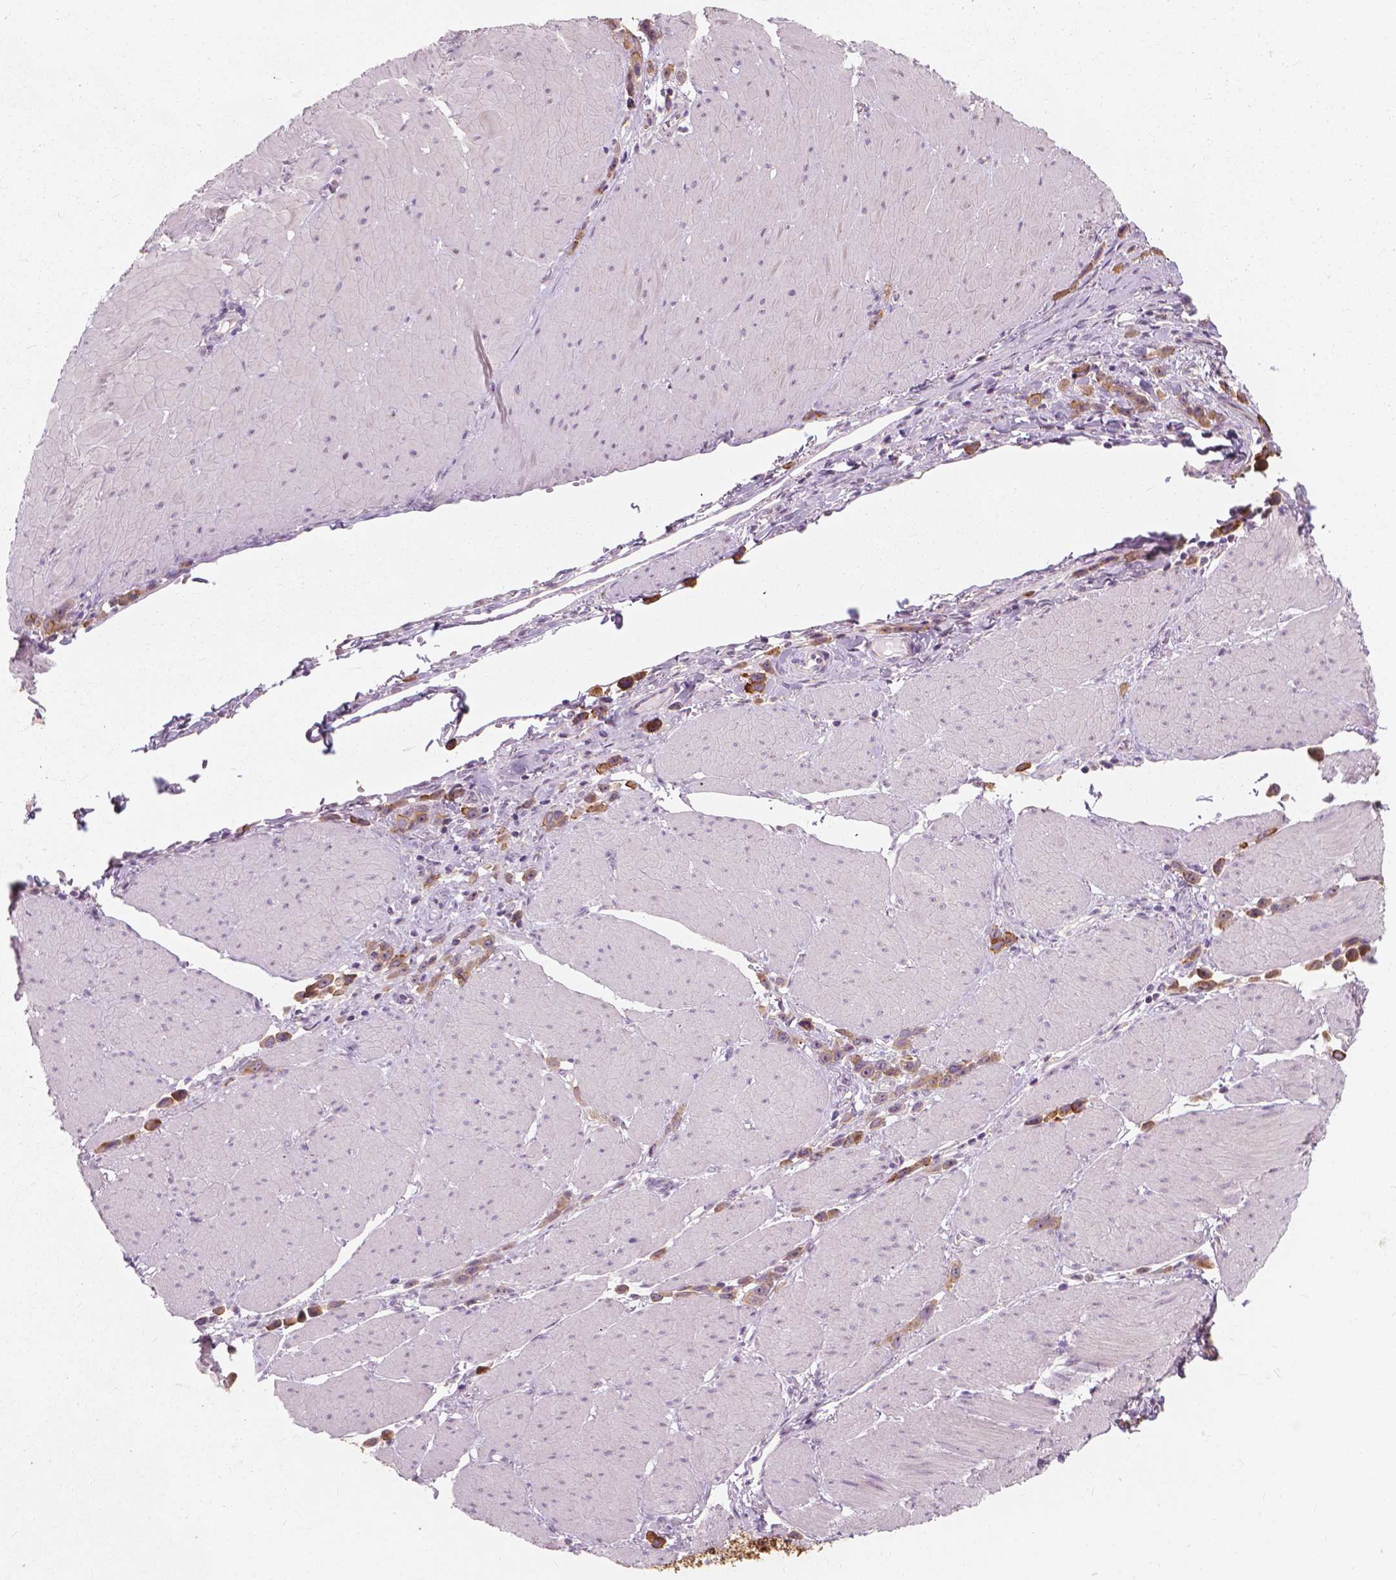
{"staining": {"intensity": "moderate", "quantity": ">75%", "location": "cytoplasmic/membranous"}, "tissue": "stomach cancer", "cell_type": "Tumor cells", "image_type": "cancer", "snomed": [{"axis": "morphology", "description": "Adenocarcinoma, NOS"}, {"axis": "topography", "description": "Stomach"}], "caption": "Immunohistochemical staining of adenocarcinoma (stomach) shows moderate cytoplasmic/membranous protein positivity in about >75% of tumor cells. (brown staining indicates protein expression, while blue staining denotes nuclei).", "gene": "GPRC5A", "patient": {"sex": "male", "age": 47}}